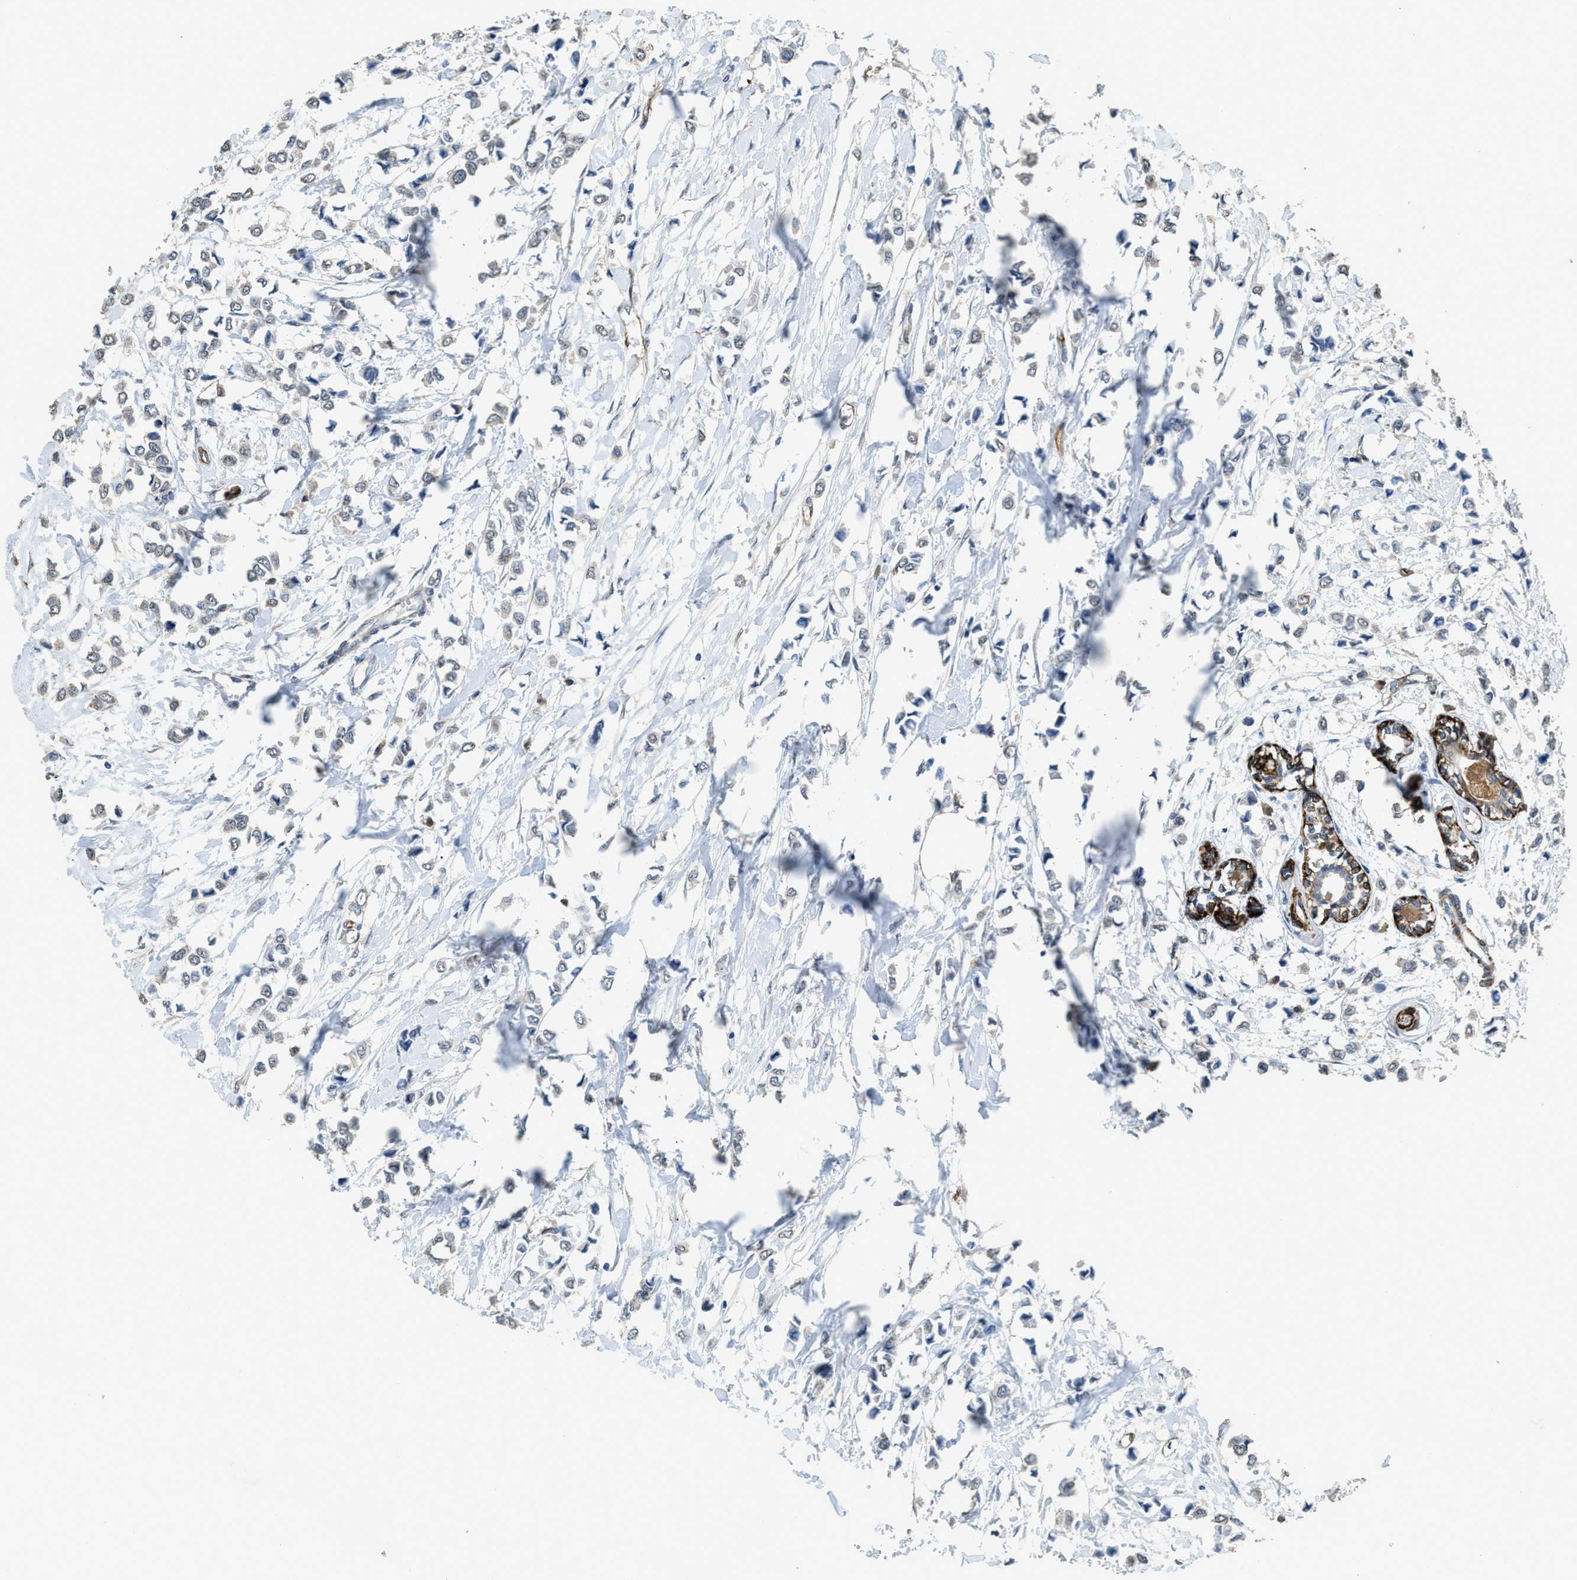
{"staining": {"intensity": "negative", "quantity": "none", "location": "none"}, "tissue": "breast cancer", "cell_type": "Tumor cells", "image_type": "cancer", "snomed": [{"axis": "morphology", "description": "Lobular carcinoma"}, {"axis": "topography", "description": "Breast"}], "caption": "Breast cancer (lobular carcinoma) was stained to show a protein in brown. There is no significant expression in tumor cells.", "gene": "SYNM", "patient": {"sex": "female", "age": 51}}